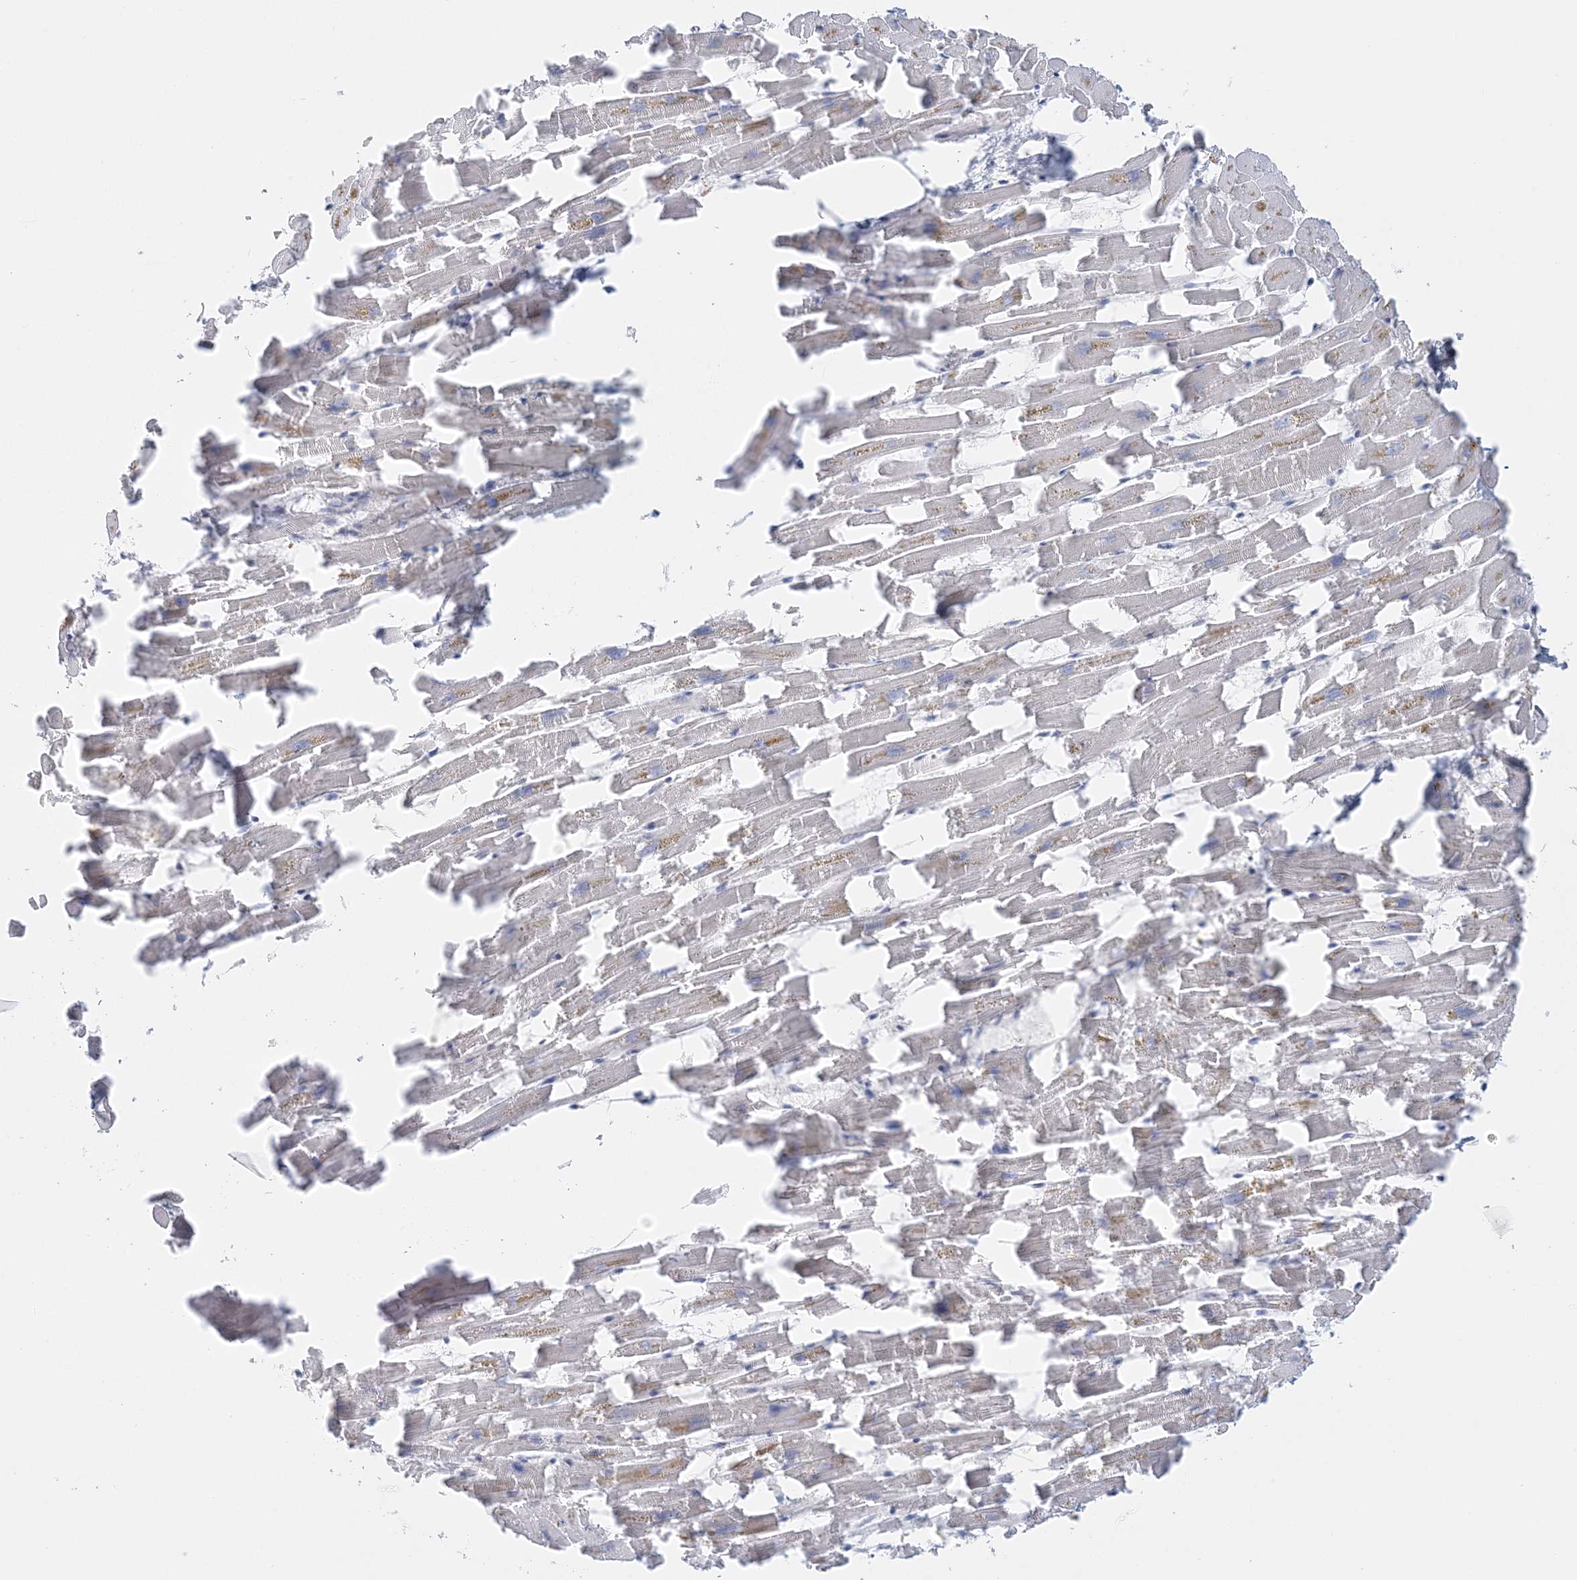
{"staining": {"intensity": "negative", "quantity": "none", "location": "none"}, "tissue": "heart muscle", "cell_type": "Cardiomyocytes", "image_type": "normal", "snomed": [{"axis": "morphology", "description": "Normal tissue, NOS"}, {"axis": "topography", "description": "Heart"}], "caption": "Heart muscle stained for a protein using immunohistochemistry reveals no positivity cardiomyocytes.", "gene": "ENSG00000288637", "patient": {"sex": "female", "age": 64}}